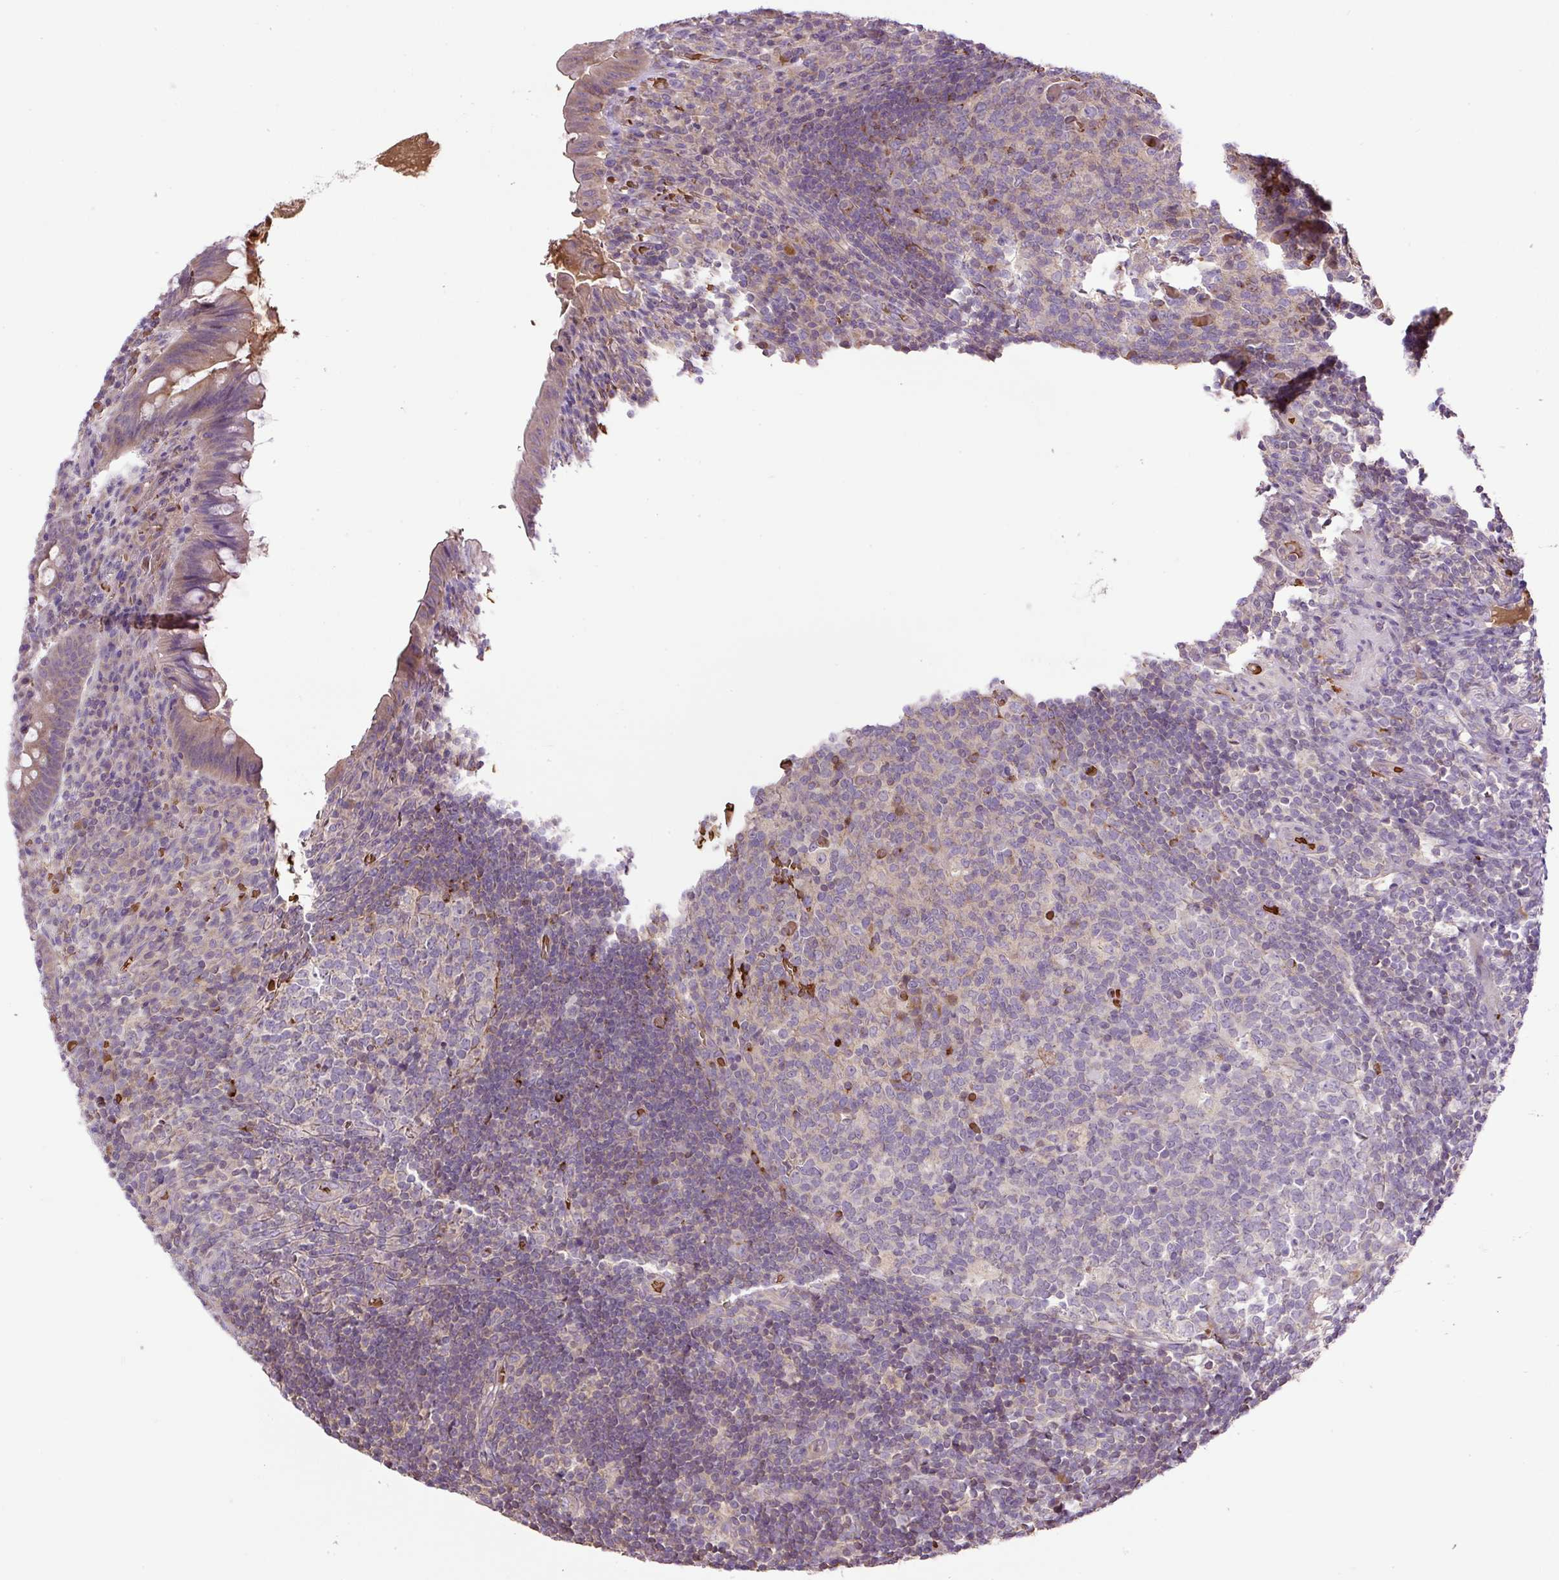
{"staining": {"intensity": "weak", "quantity": "25%-75%", "location": "cytoplasmic/membranous"}, "tissue": "appendix", "cell_type": "Glandular cells", "image_type": "normal", "snomed": [{"axis": "morphology", "description": "Normal tissue, NOS"}, {"axis": "topography", "description": "Appendix"}], "caption": "Protein expression by IHC demonstrates weak cytoplasmic/membranous staining in about 25%-75% of glandular cells in unremarkable appendix. The staining is performed using DAB (3,3'-diaminobenzidine) brown chromogen to label protein expression. The nuclei are counter-stained blue using hematoxylin.", "gene": "CXCL13", "patient": {"sex": "female", "age": 43}}